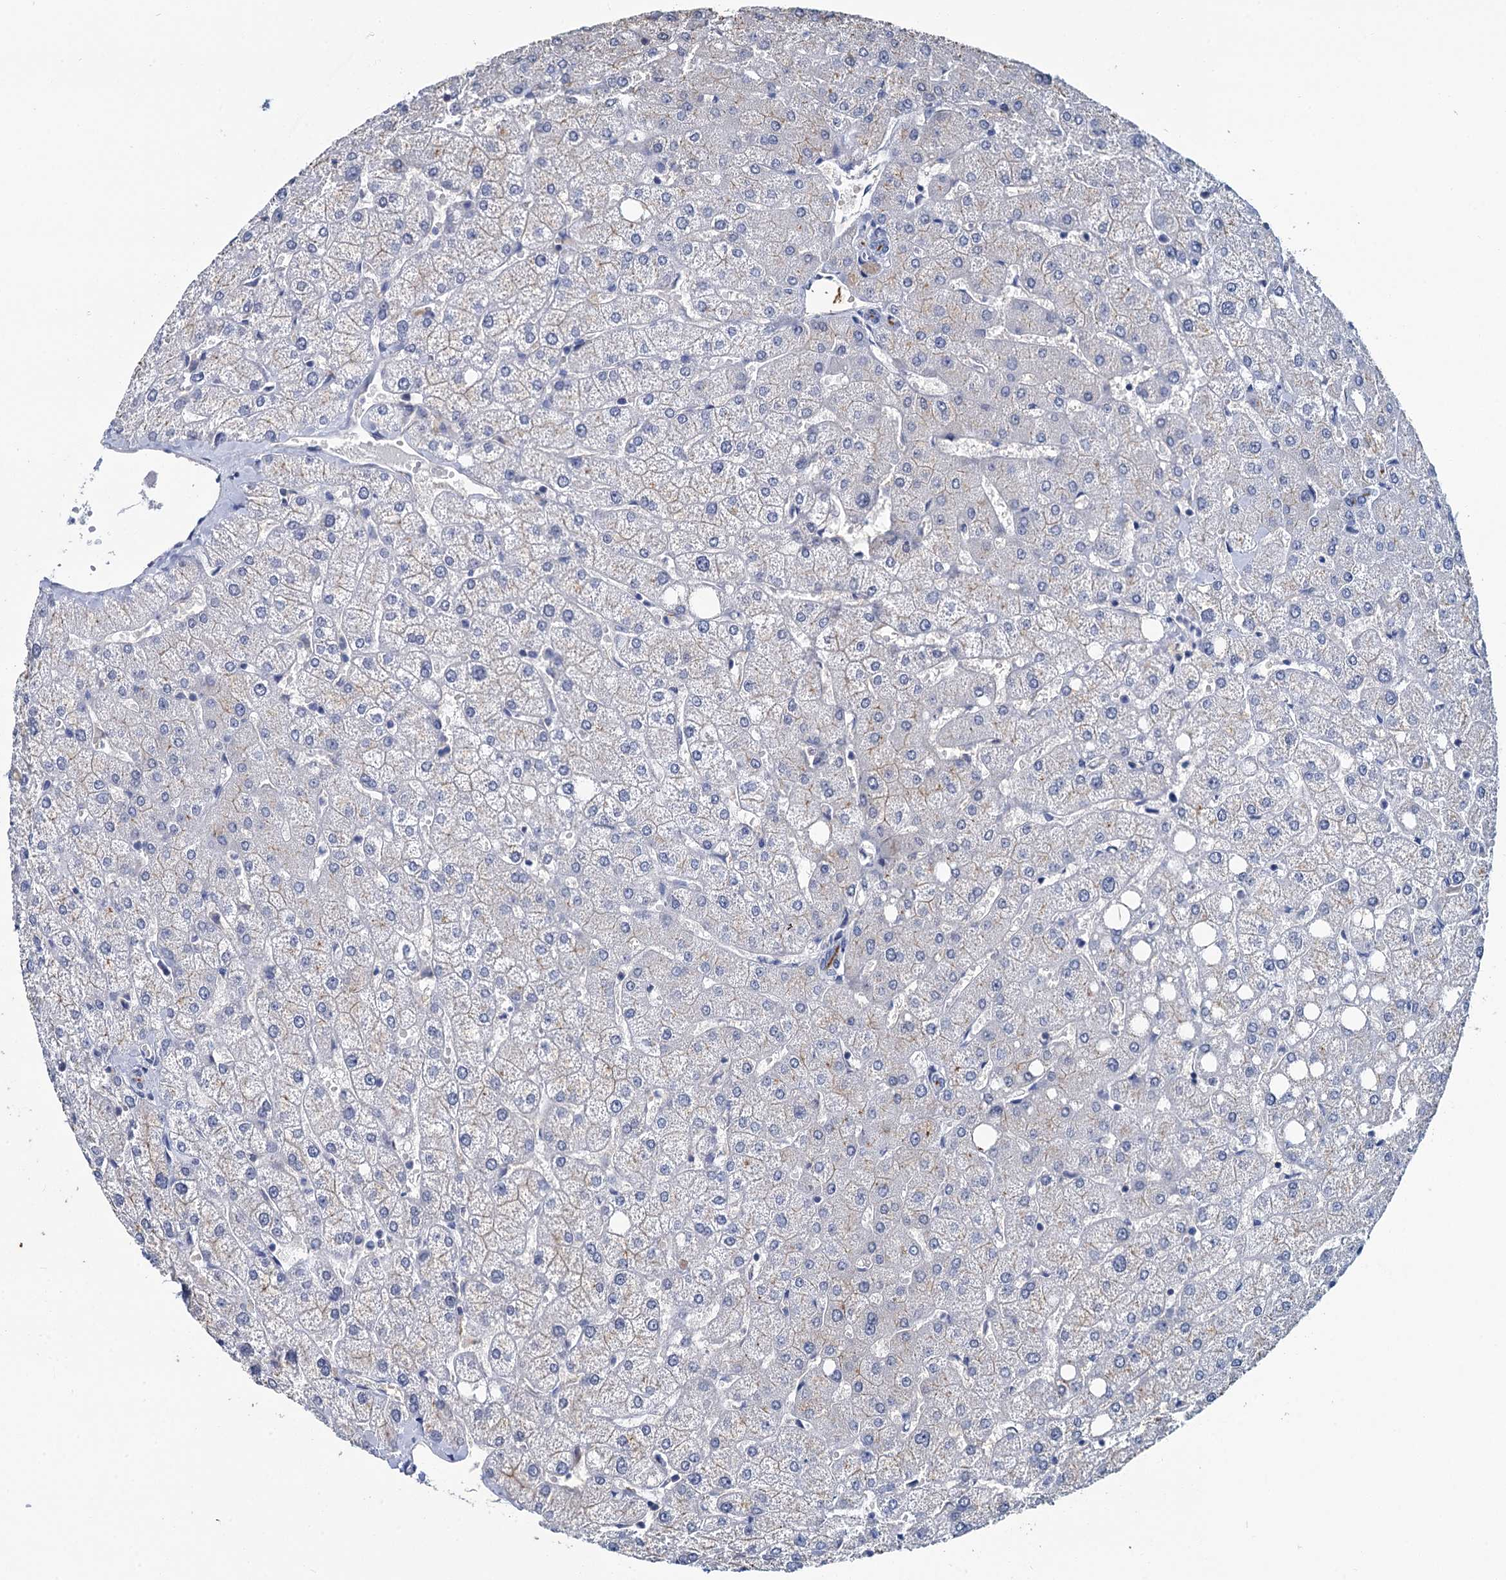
{"staining": {"intensity": "negative", "quantity": "none", "location": "none"}, "tissue": "liver", "cell_type": "Cholangiocytes", "image_type": "normal", "snomed": [{"axis": "morphology", "description": "Normal tissue, NOS"}, {"axis": "topography", "description": "Liver"}], "caption": "Liver stained for a protein using immunohistochemistry (IHC) demonstrates no expression cholangiocytes.", "gene": "MIOX", "patient": {"sex": "female", "age": 54}}